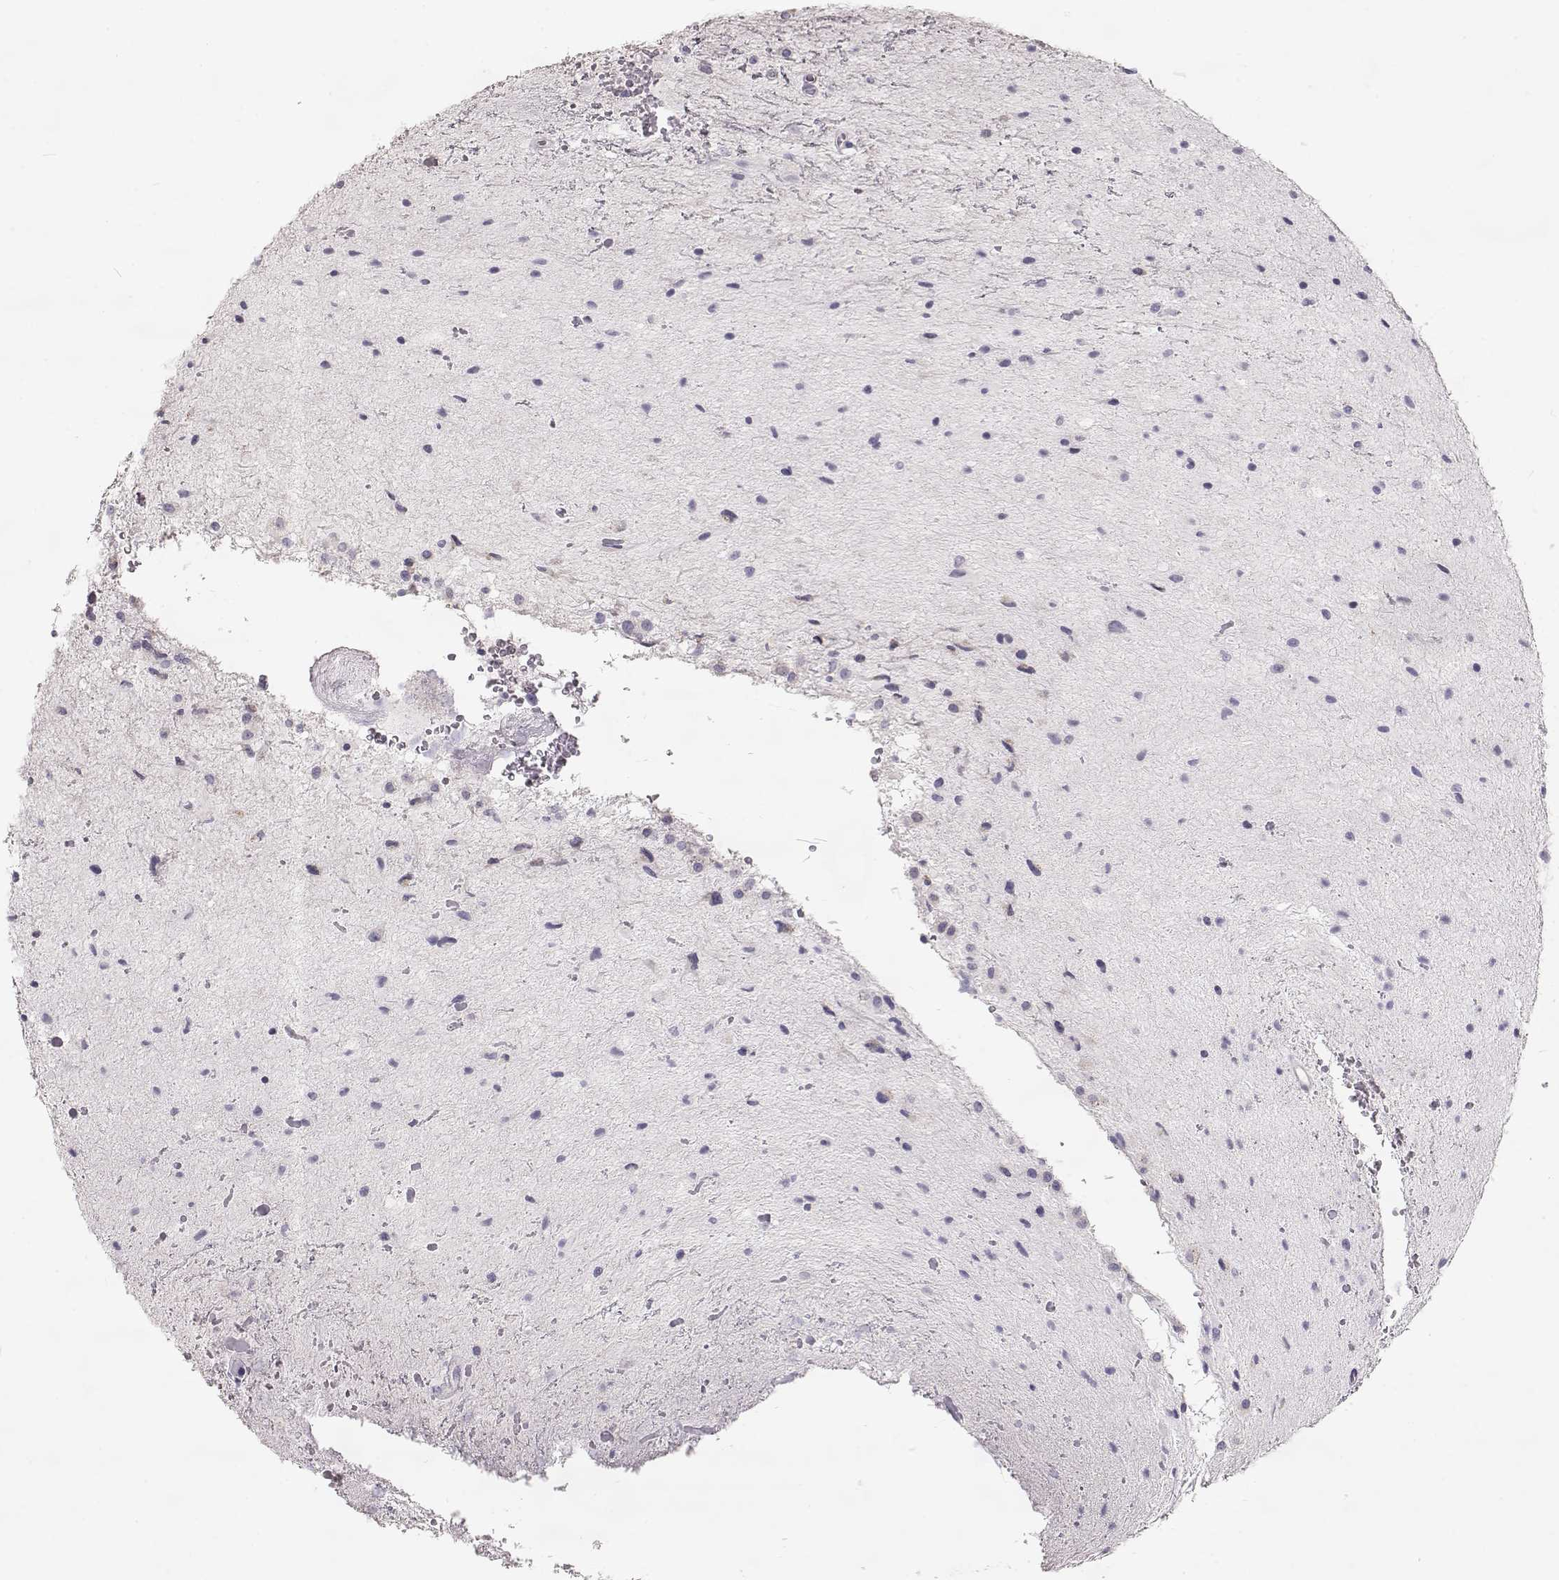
{"staining": {"intensity": "negative", "quantity": "none", "location": "none"}, "tissue": "glioma", "cell_type": "Tumor cells", "image_type": "cancer", "snomed": [{"axis": "morphology", "description": "Glioma, malignant, Low grade"}, {"axis": "topography", "description": "Cerebellum"}], "caption": "Immunohistochemistry (IHC) of human glioma displays no staining in tumor cells.", "gene": "SLC18A1", "patient": {"sex": "female", "age": 14}}